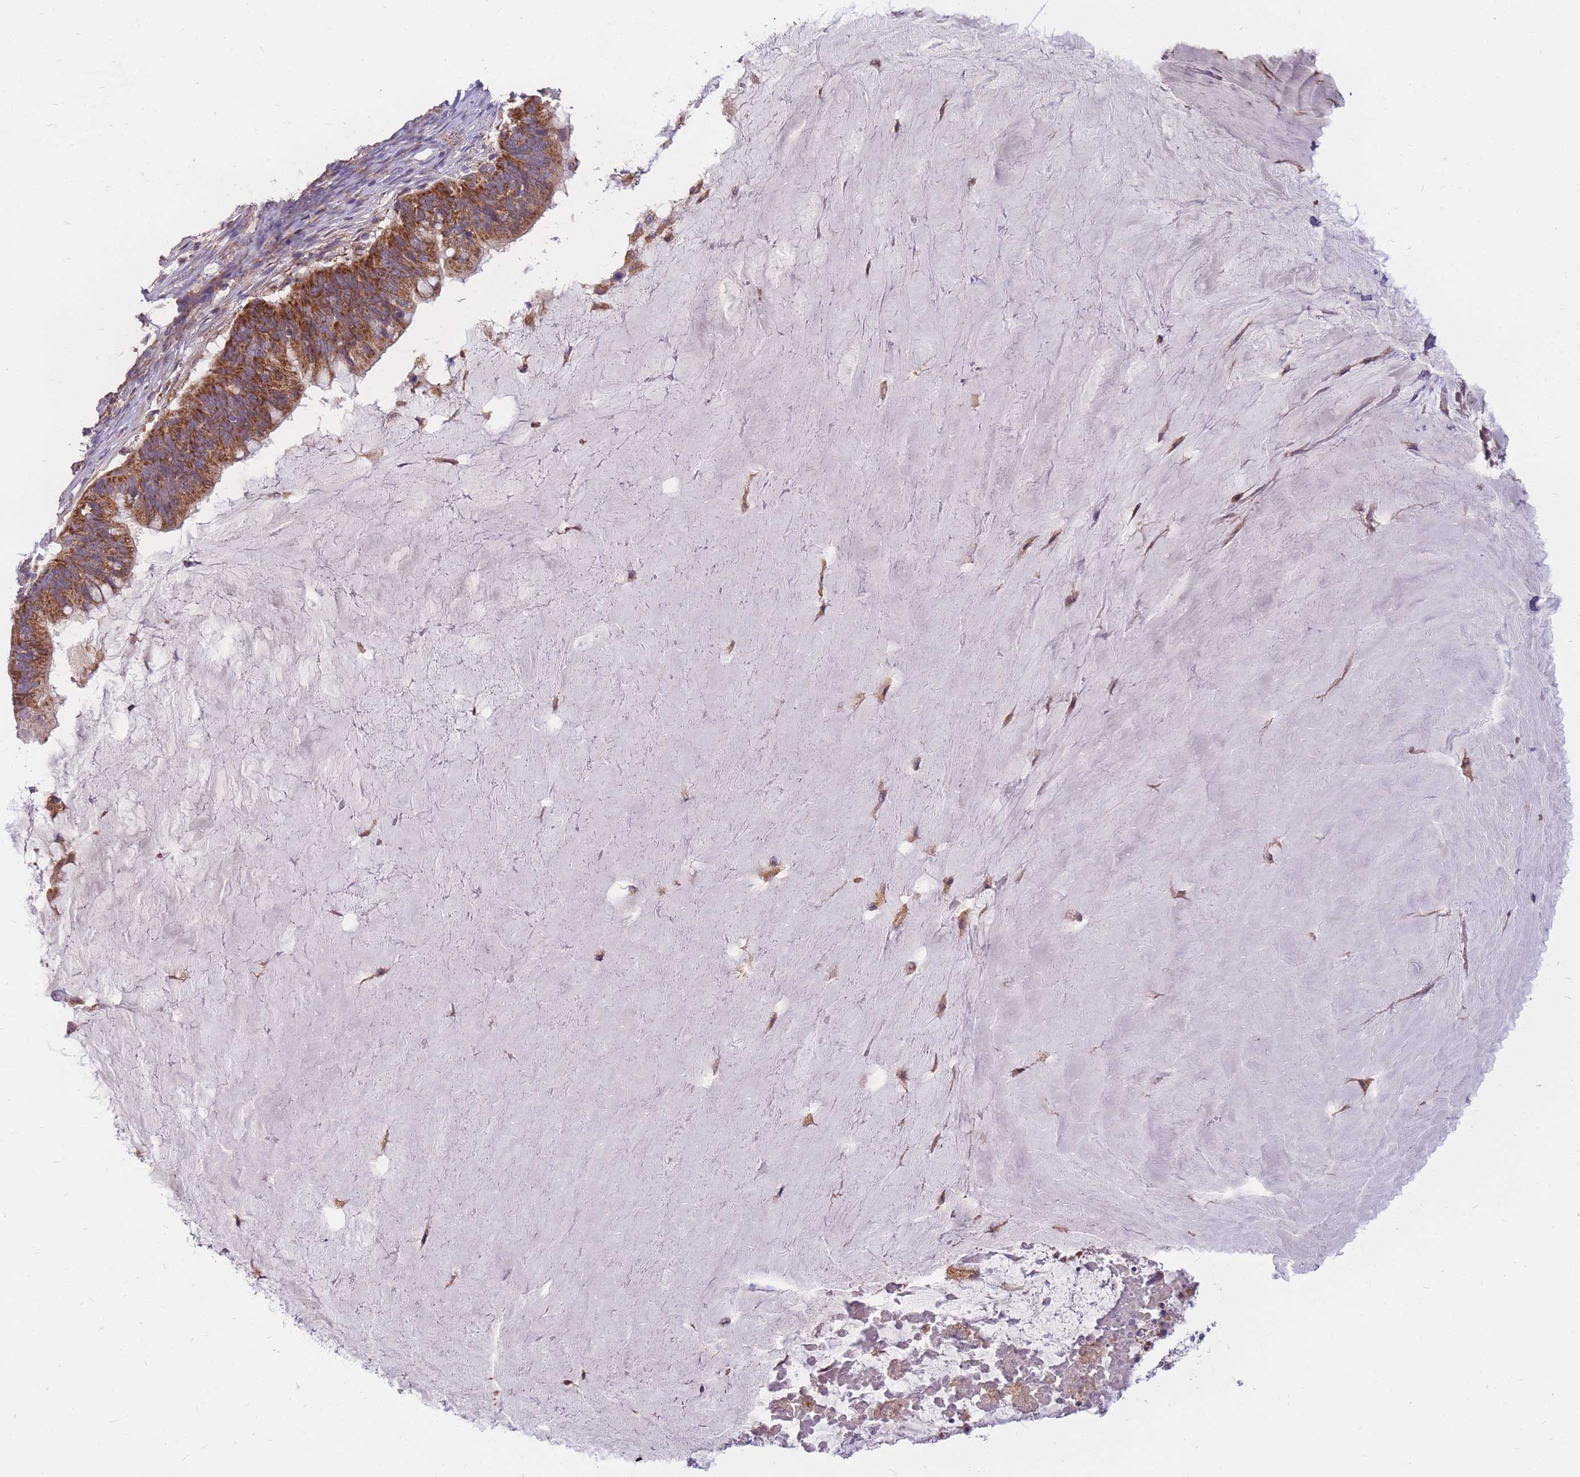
{"staining": {"intensity": "strong", "quantity": ">75%", "location": "cytoplasmic/membranous"}, "tissue": "ovarian cancer", "cell_type": "Tumor cells", "image_type": "cancer", "snomed": [{"axis": "morphology", "description": "Cystadenocarcinoma, mucinous, NOS"}, {"axis": "topography", "description": "Ovary"}], "caption": "Ovarian cancer stained for a protein exhibits strong cytoplasmic/membranous positivity in tumor cells. Nuclei are stained in blue.", "gene": "MRPS9", "patient": {"sex": "female", "age": 61}}